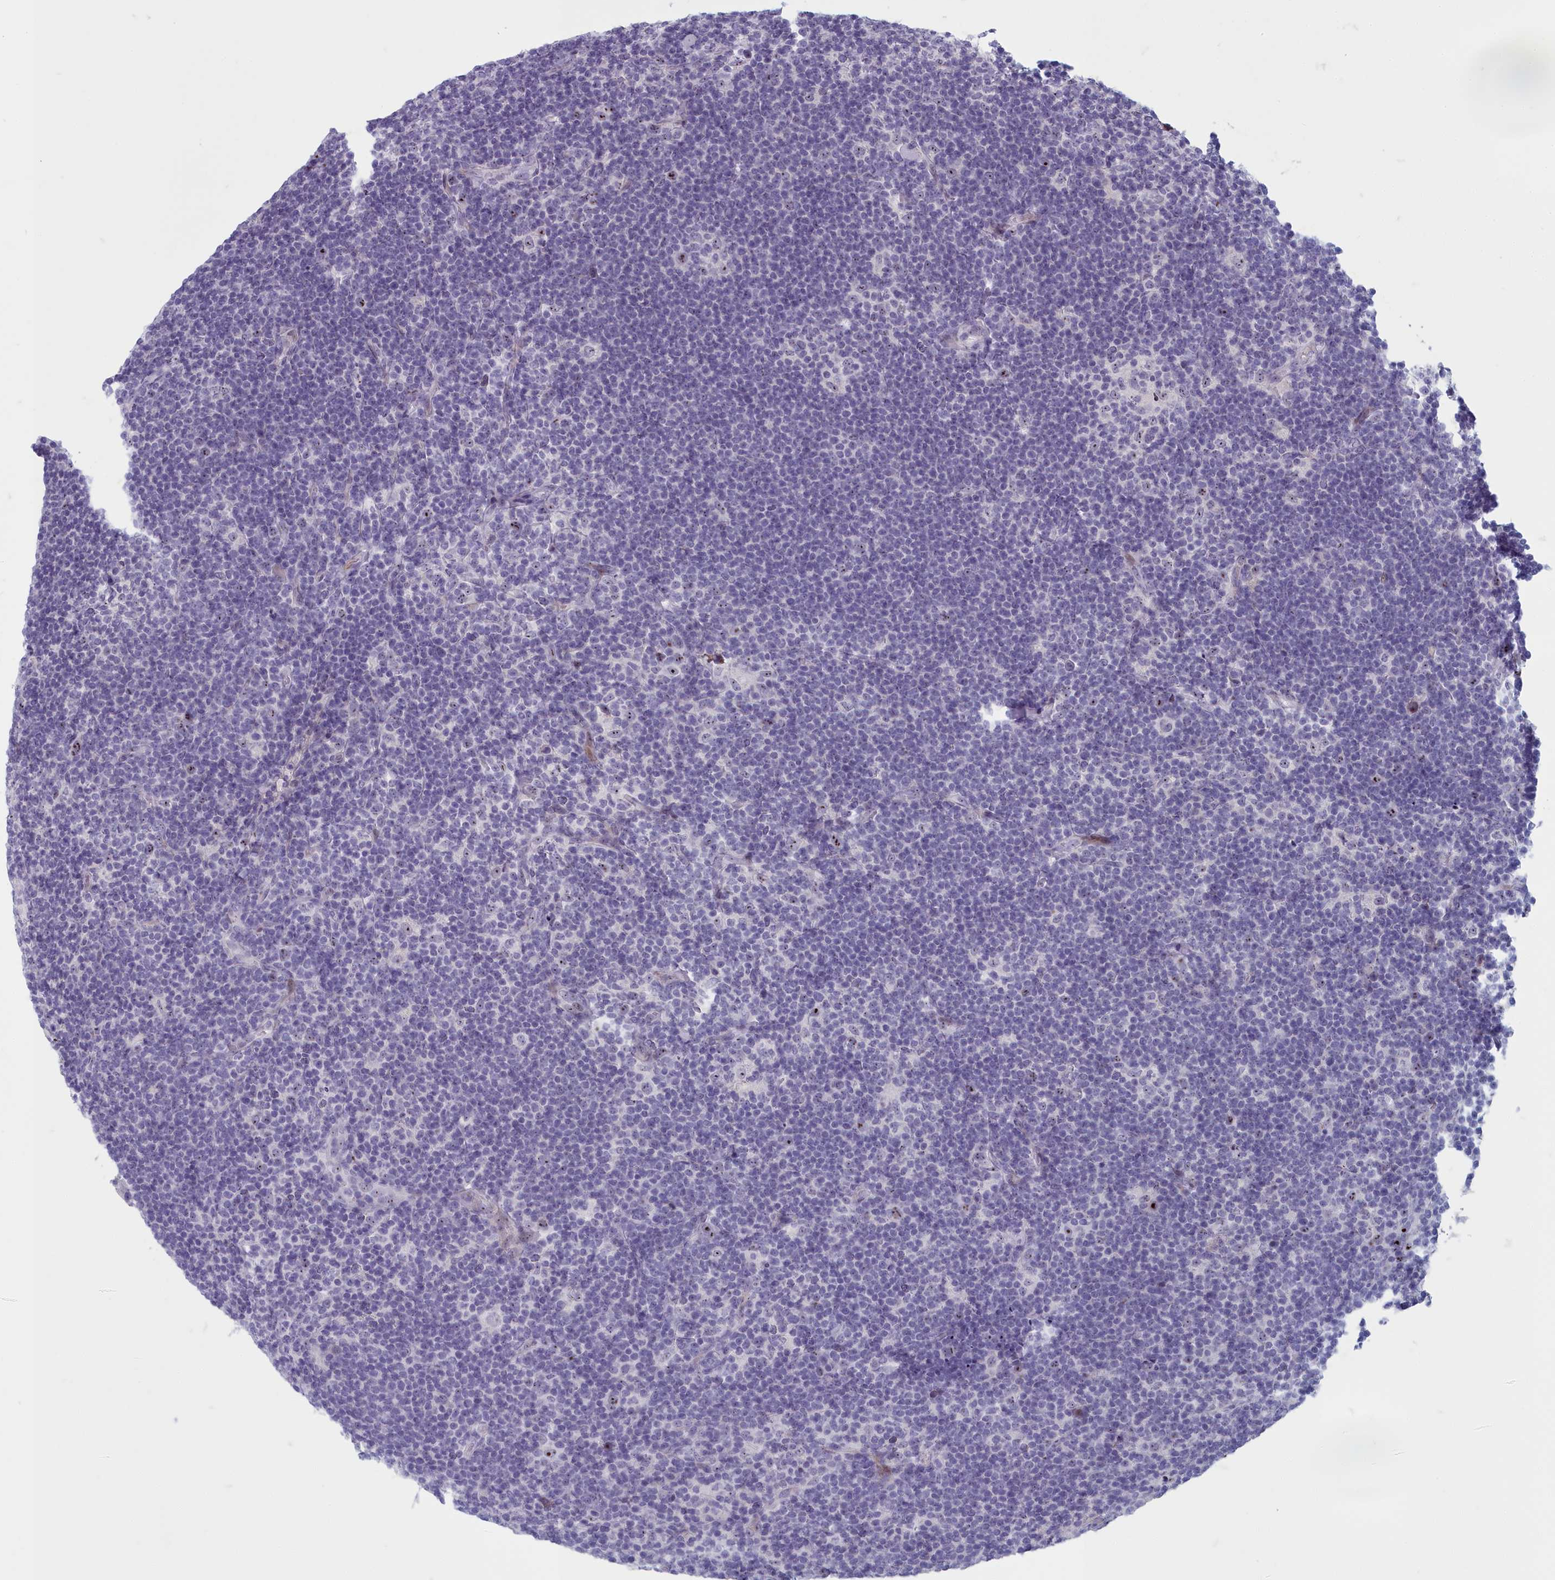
{"staining": {"intensity": "moderate", "quantity": "<25%", "location": "nuclear"}, "tissue": "lymphoma", "cell_type": "Tumor cells", "image_type": "cancer", "snomed": [{"axis": "morphology", "description": "Hodgkin's disease, NOS"}, {"axis": "topography", "description": "Lymph node"}], "caption": "Approximately <25% of tumor cells in human Hodgkin's disease display moderate nuclear protein expression as visualized by brown immunohistochemical staining.", "gene": "INSYN2A", "patient": {"sex": "female", "age": 57}}